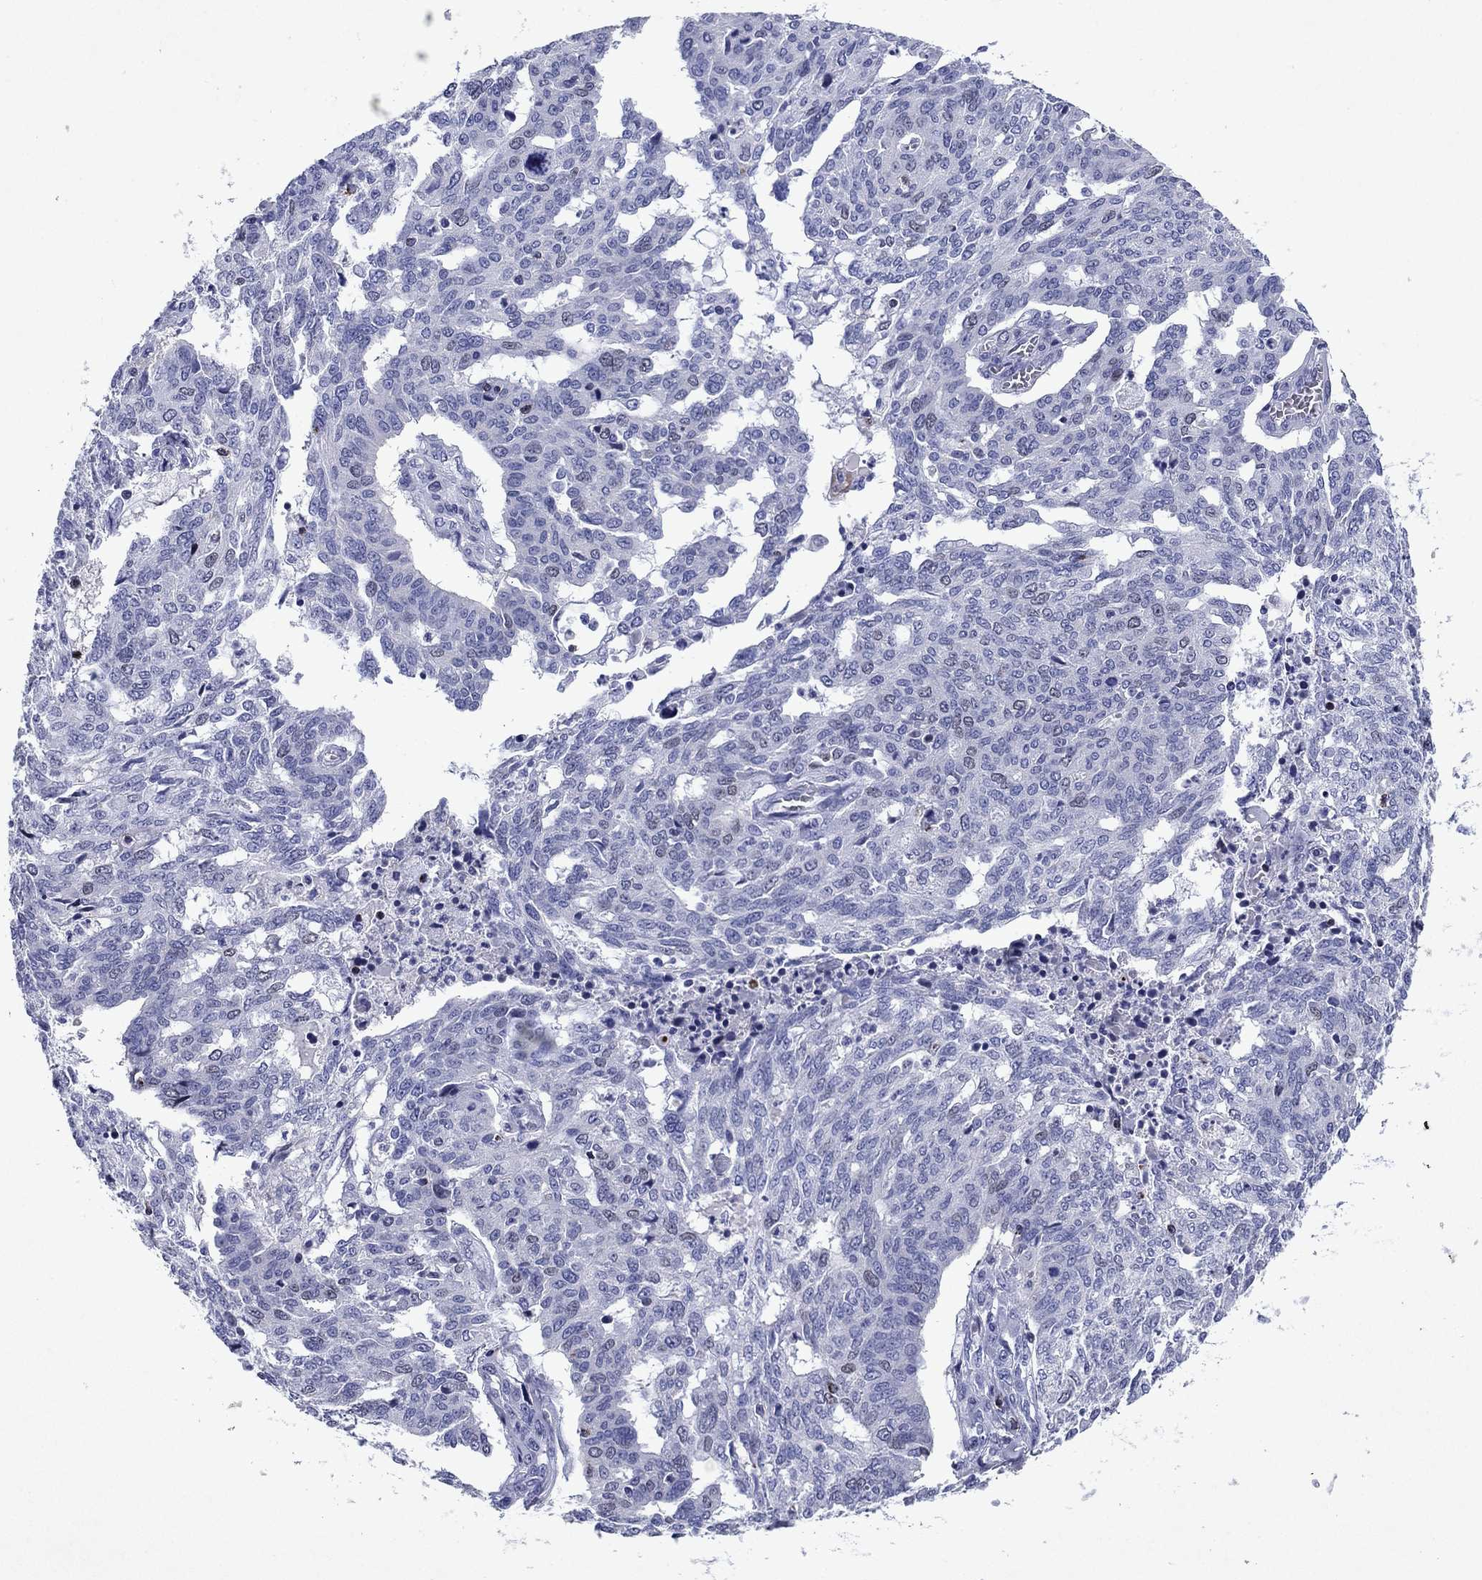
{"staining": {"intensity": "weak", "quantity": "<25%", "location": "nuclear"}, "tissue": "ovarian cancer", "cell_type": "Tumor cells", "image_type": "cancer", "snomed": [{"axis": "morphology", "description": "Cystadenocarcinoma, serous, NOS"}, {"axis": "topography", "description": "Ovary"}], "caption": "Protein analysis of ovarian cancer (serous cystadenocarcinoma) reveals no significant staining in tumor cells.", "gene": "GZMK", "patient": {"sex": "female", "age": 67}}